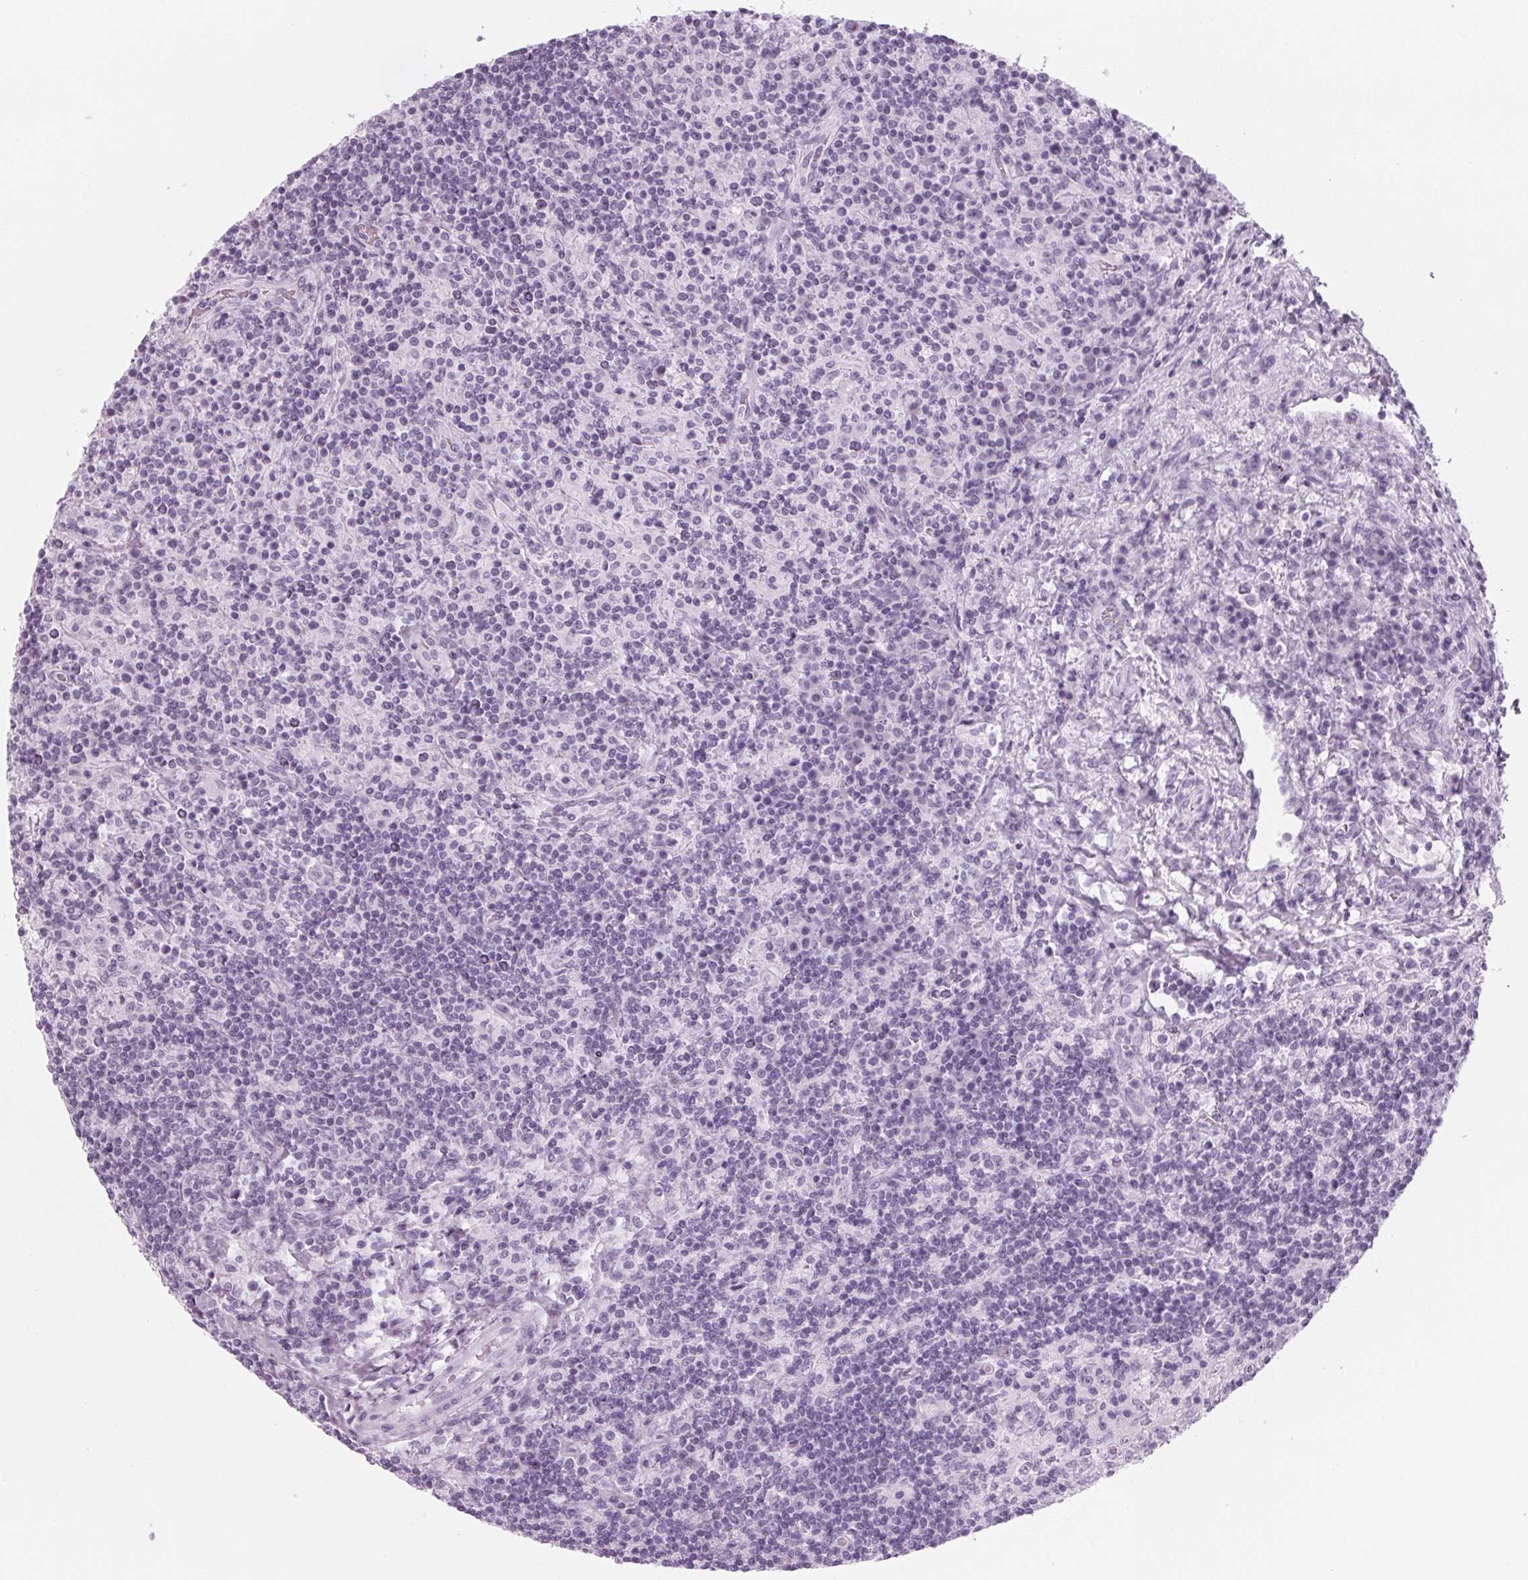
{"staining": {"intensity": "negative", "quantity": "none", "location": "none"}, "tissue": "lymphoma", "cell_type": "Tumor cells", "image_type": "cancer", "snomed": [{"axis": "morphology", "description": "Hodgkin's disease, NOS"}, {"axis": "topography", "description": "Lymph node"}], "caption": "Lymphoma was stained to show a protein in brown. There is no significant staining in tumor cells.", "gene": "DNTTIP2", "patient": {"sex": "male", "age": 70}}